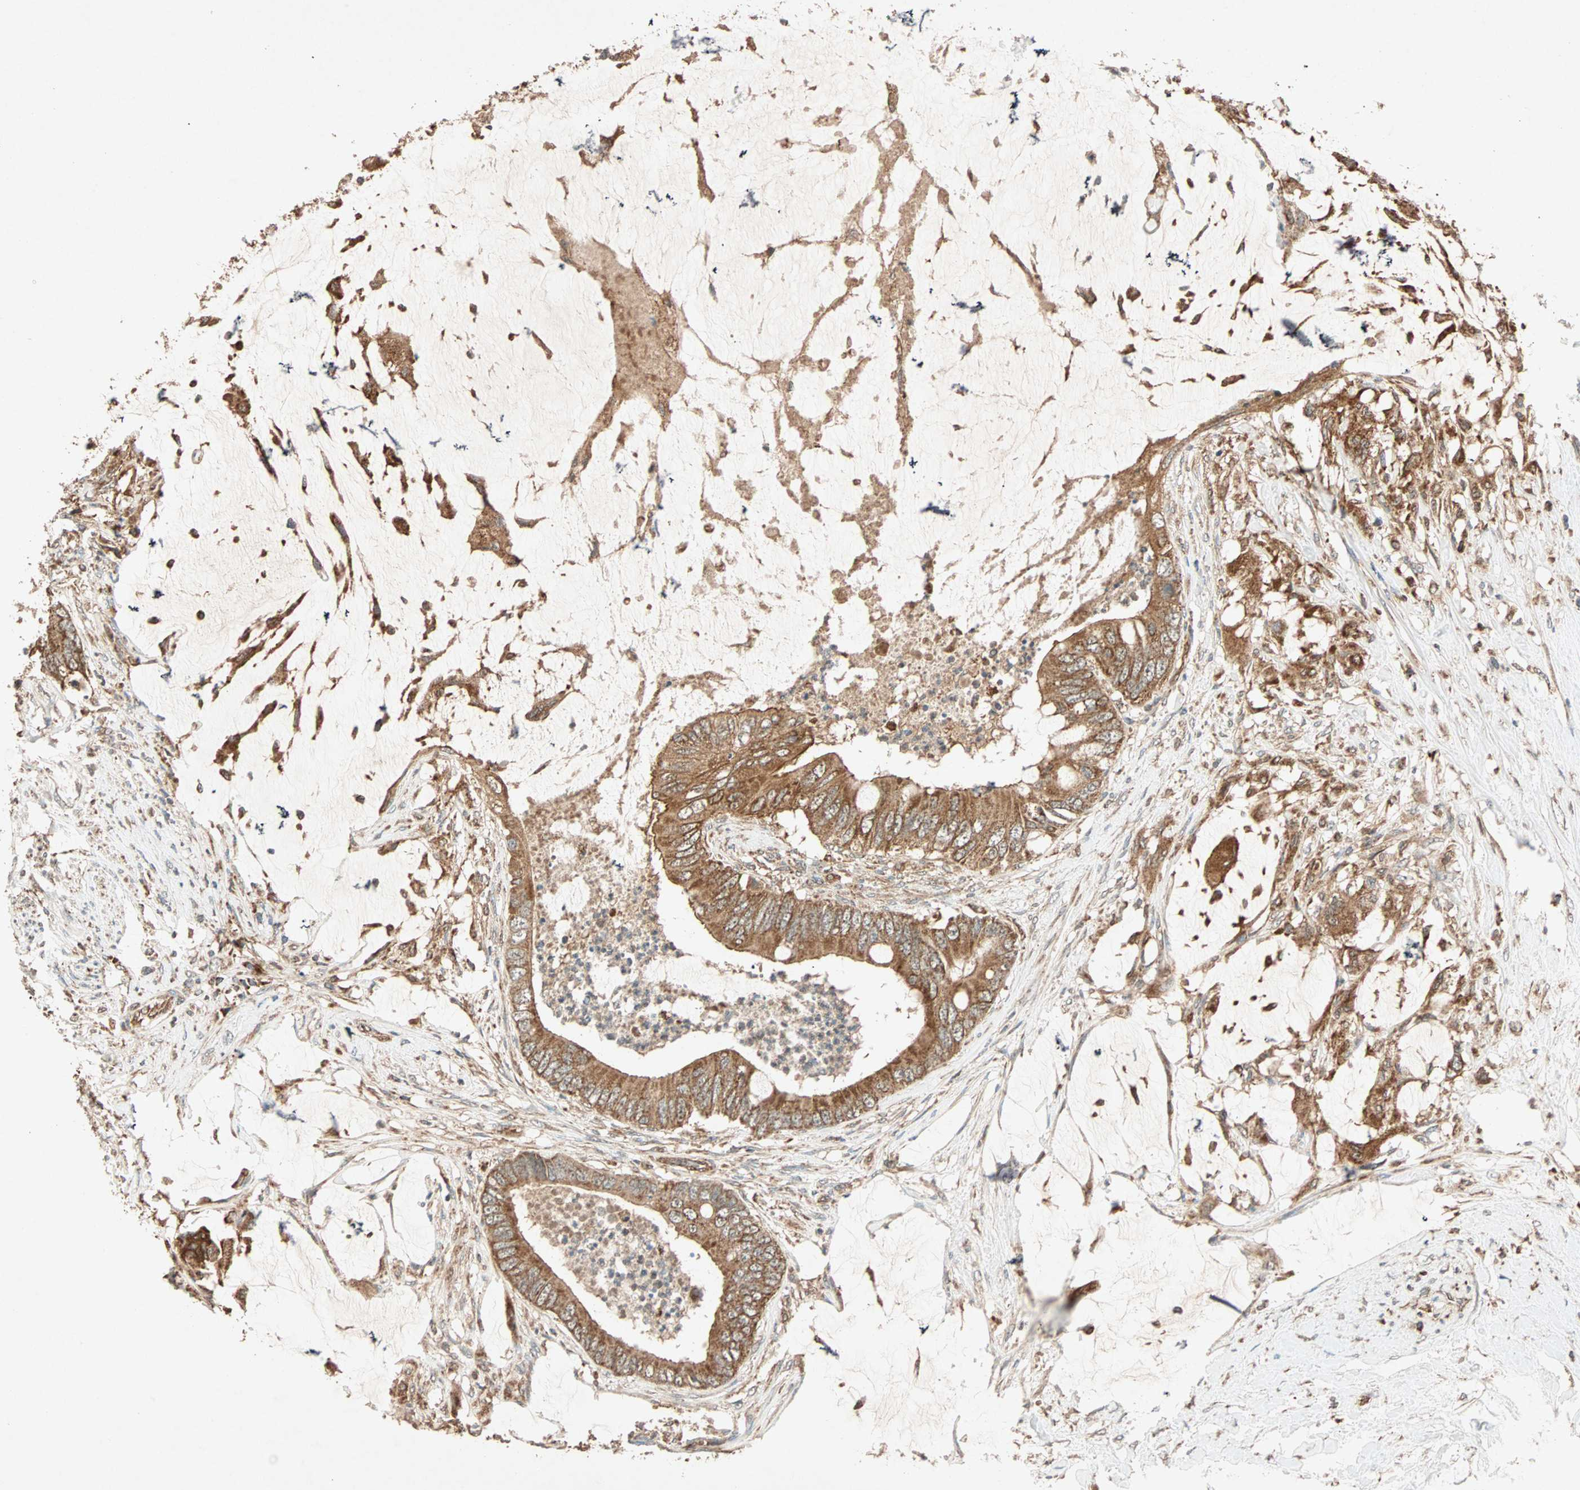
{"staining": {"intensity": "strong", "quantity": ">75%", "location": "cytoplasmic/membranous"}, "tissue": "colorectal cancer", "cell_type": "Tumor cells", "image_type": "cancer", "snomed": [{"axis": "morphology", "description": "Adenocarcinoma, NOS"}, {"axis": "topography", "description": "Rectum"}], "caption": "Colorectal adenocarcinoma stained with DAB IHC shows high levels of strong cytoplasmic/membranous staining in approximately >75% of tumor cells. Nuclei are stained in blue.", "gene": "MAPK1", "patient": {"sex": "female", "age": 77}}